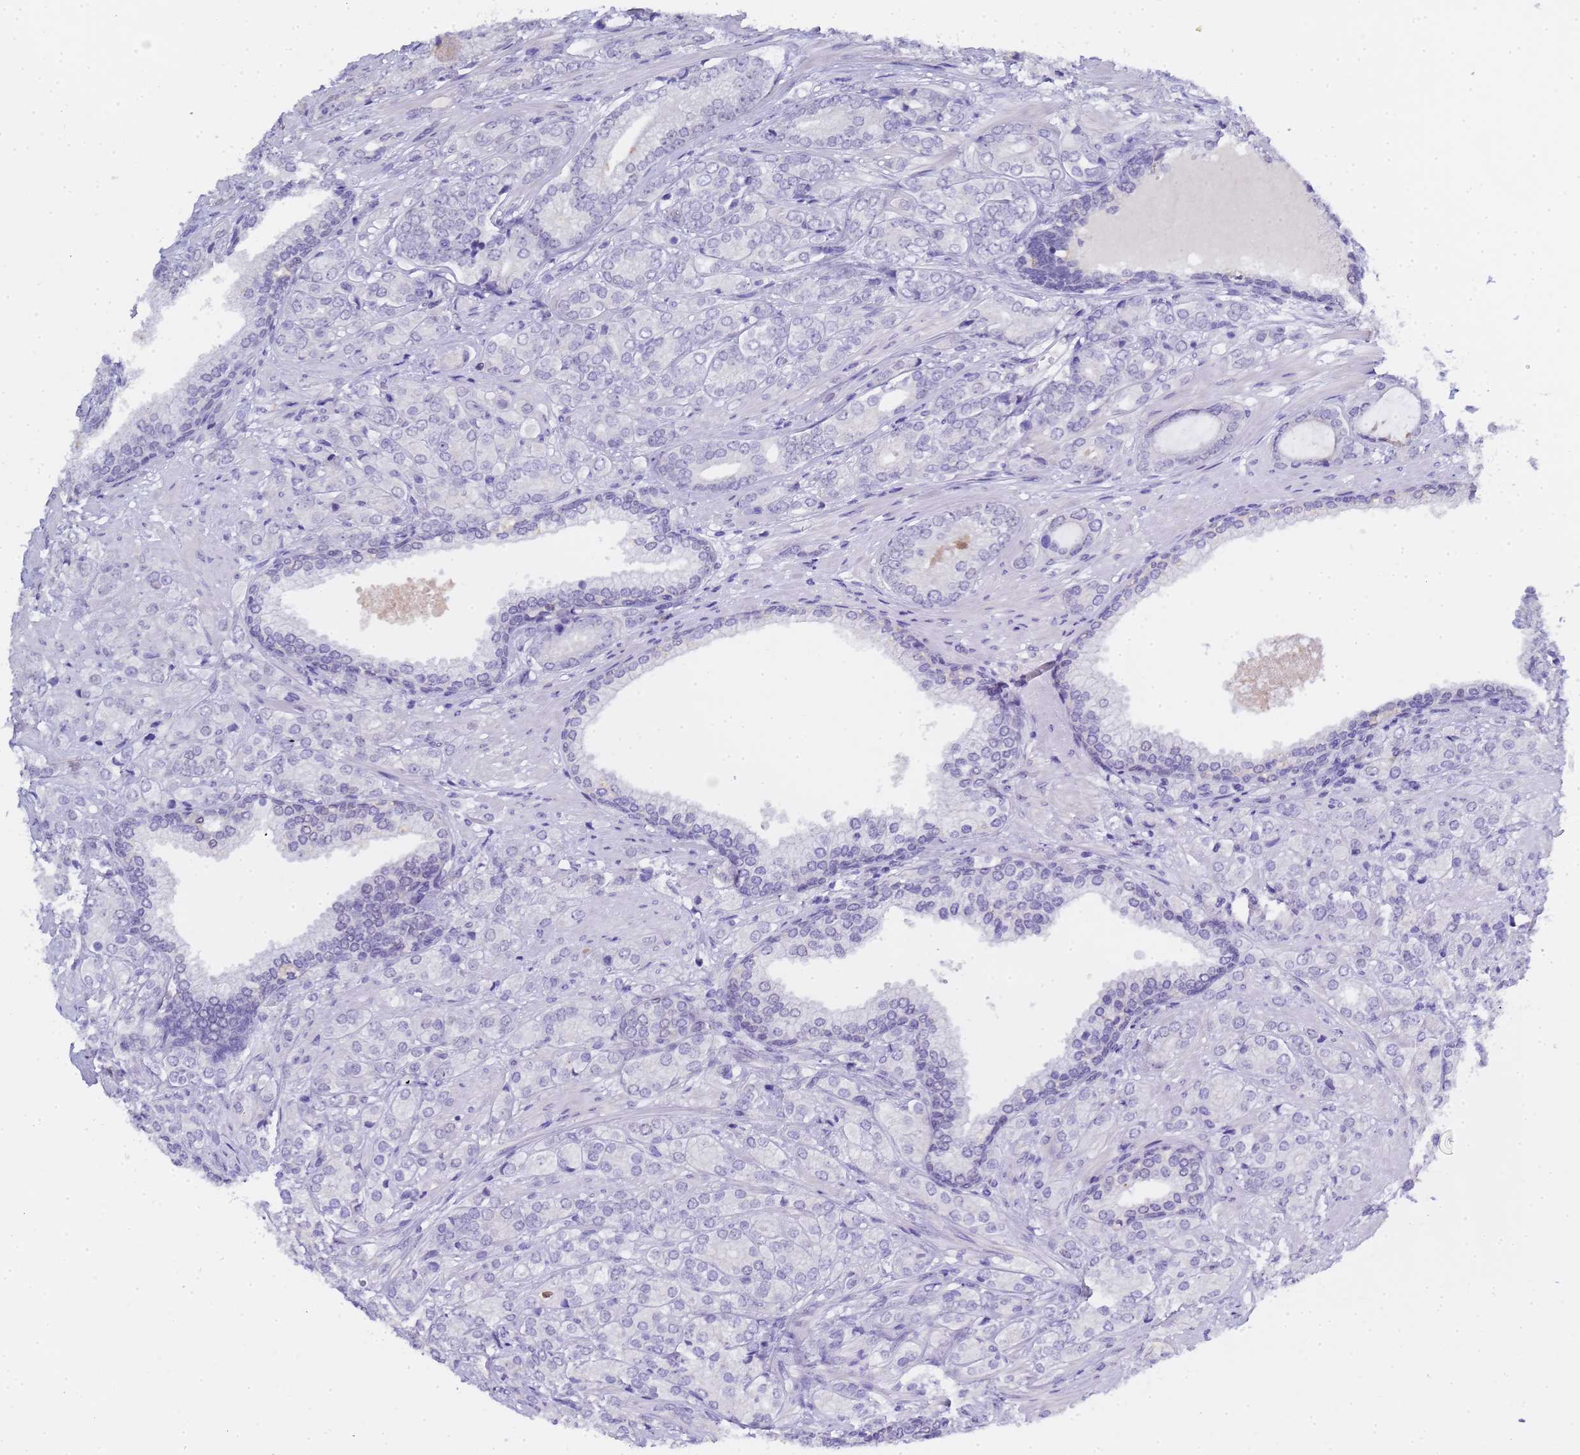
{"staining": {"intensity": "negative", "quantity": "none", "location": "none"}, "tissue": "prostate cancer", "cell_type": "Tumor cells", "image_type": "cancer", "snomed": [{"axis": "morphology", "description": "Adenocarcinoma, High grade"}, {"axis": "topography", "description": "Prostate"}], "caption": "Immunohistochemical staining of human prostate cancer shows no significant expression in tumor cells.", "gene": "CTRC", "patient": {"sex": "male", "age": 60}}